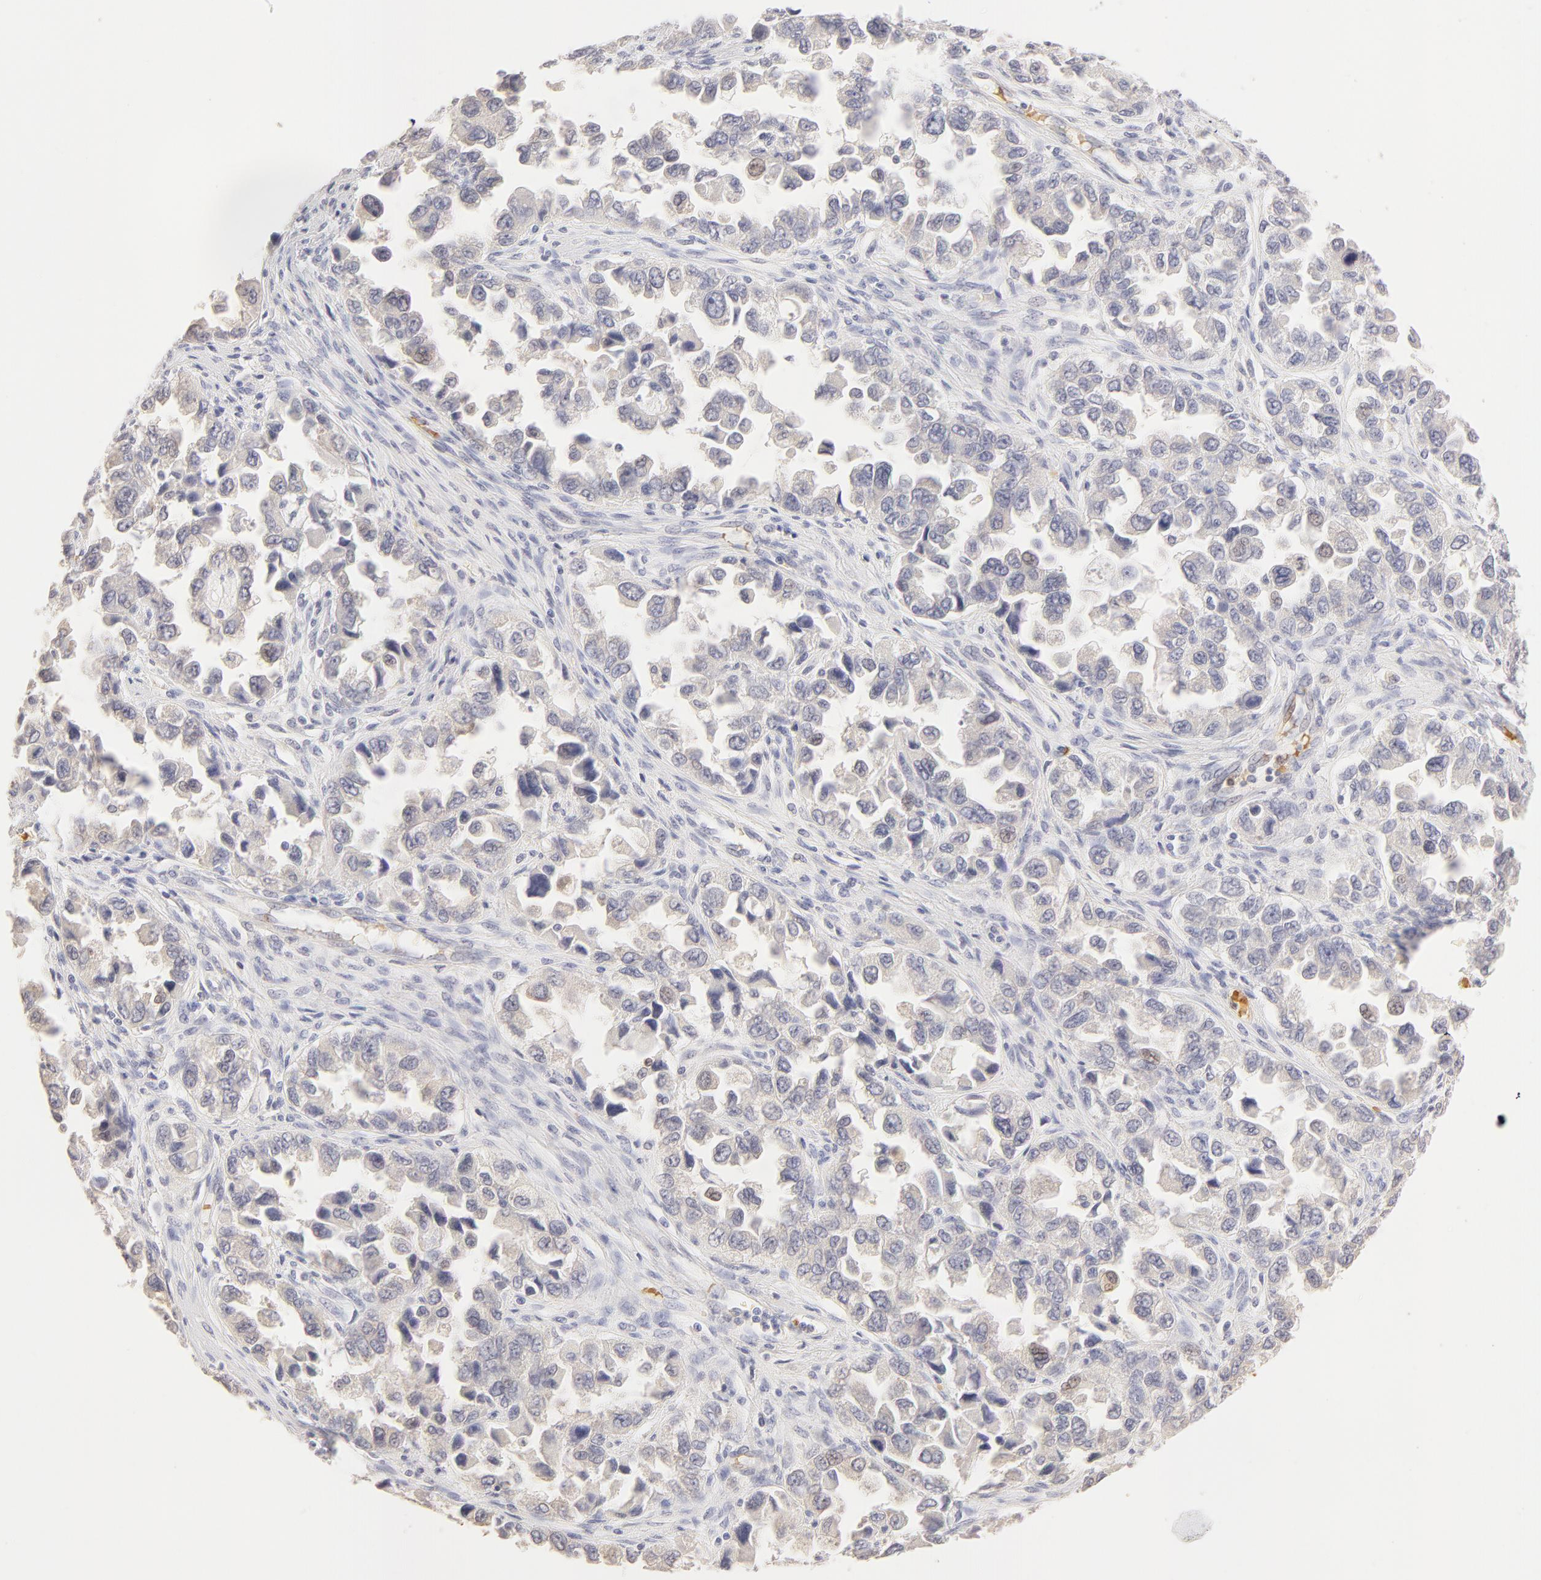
{"staining": {"intensity": "negative", "quantity": "none", "location": "none"}, "tissue": "ovarian cancer", "cell_type": "Tumor cells", "image_type": "cancer", "snomed": [{"axis": "morphology", "description": "Cystadenocarcinoma, serous, NOS"}, {"axis": "topography", "description": "Ovary"}], "caption": "DAB (3,3'-diaminobenzidine) immunohistochemical staining of ovarian cancer exhibits no significant positivity in tumor cells.", "gene": "CA2", "patient": {"sex": "female", "age": 84}}